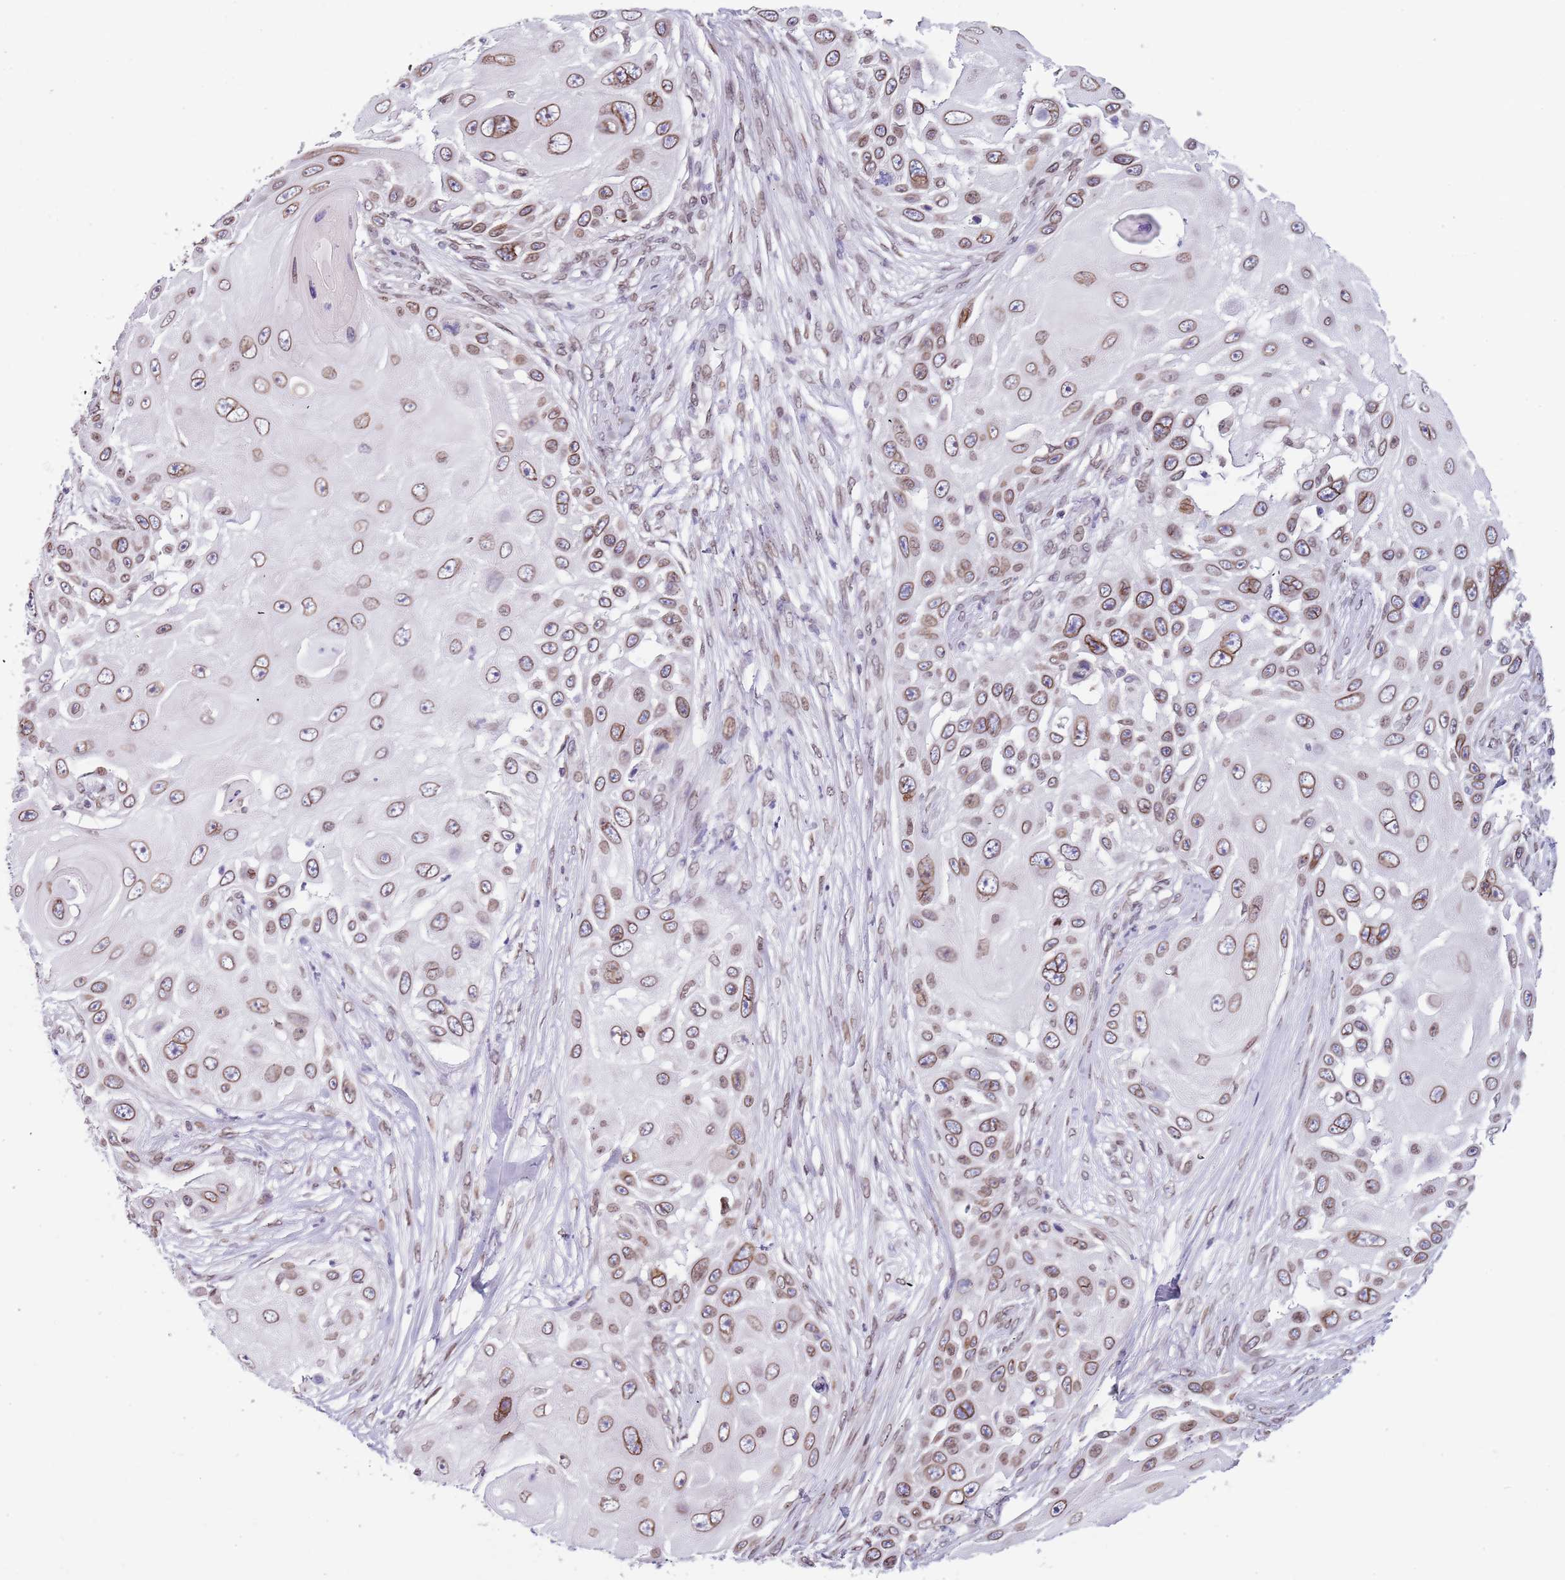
{"staining": {"intensity": "moderate", "quantity": ">75%", "location": "cytoplasmic/membranous,nuclear"}, "tissue": "skin cancer", "cell_type": "Tumor cells", "image_type": "cancer", "snomed": [{"axis": "morphology", "description": "Squamous cell carcinoma, NOS"}, {"axis": "topography", "description": "Skin"}], "caption": "Skin cancer tissue exhibits moderate cytoplasmic/membranous and nuclear staining in about >75% of tumor cells, visualized by immunohistochemistry. Using DAB (3,3'-diaminobenzidine) (brown) and hematoxylin (blue) stains, captured at high magnification using brightfield microscopy.", "gene": "KLHDC2", "patient": {"sex": "female", "age": 44}}